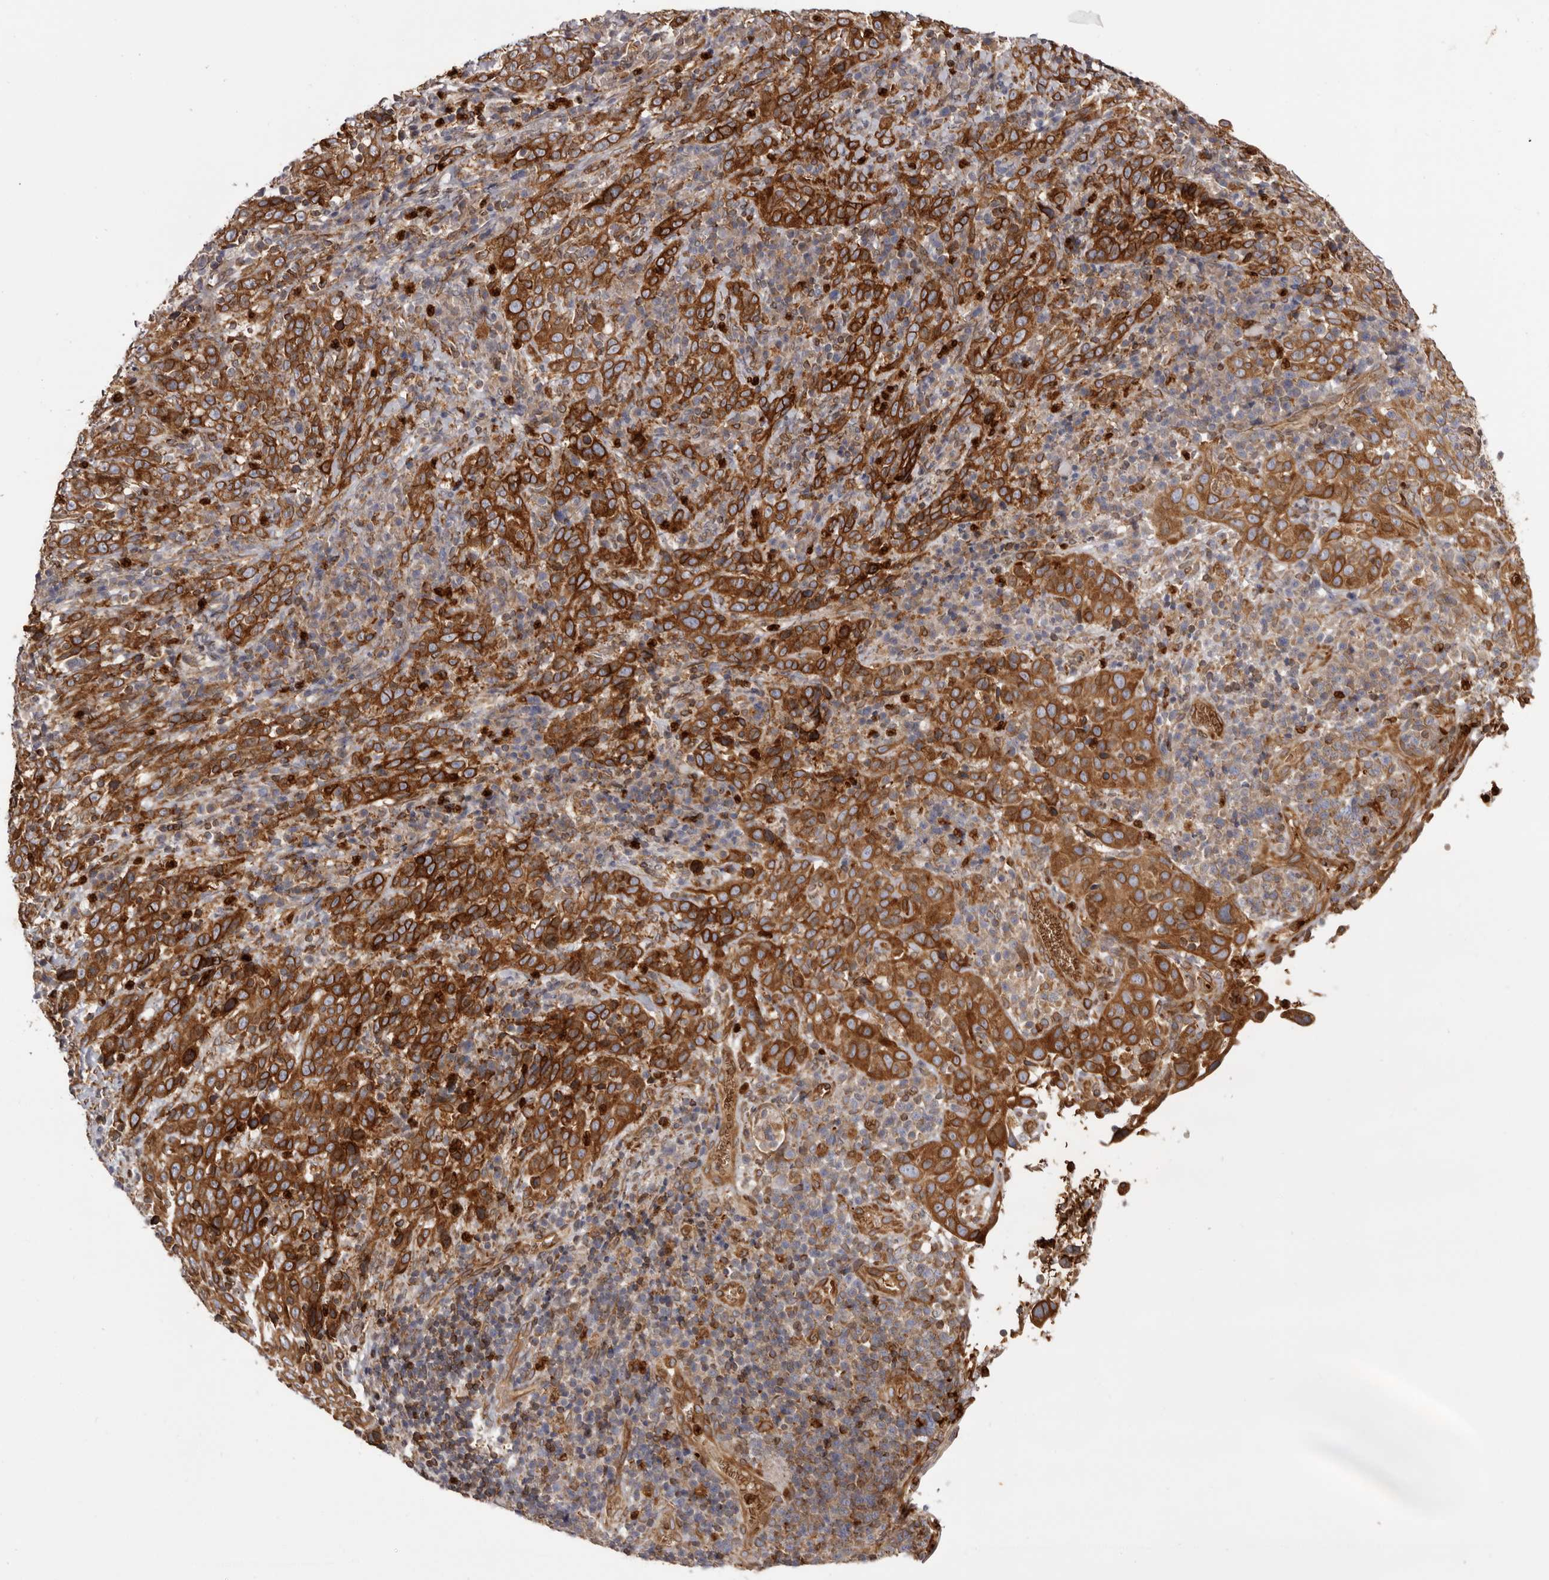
{"staining": {"intensity": "strong", "quantity": ">75%", "location": "cytoplasmic/membranous"}, "tissue": "cervical cancer", "cell_type": "Tumor cells", "image_type": "cancer", "snomed": [{"axis": "morphology", "description": "Squamous cell carcinoma, NOS"}, {"axis": "topography", "description": "Cervix"}], "caption": "Strong cytoplasmic/membranous protein staining is present in approximately >75% of tumor cells in cervical squamous cell carcinoma. (IHC, brightfield microscopy, high magnification).", "gene": "C4orf3", "patient": {"sex": "female", "age": 46}}